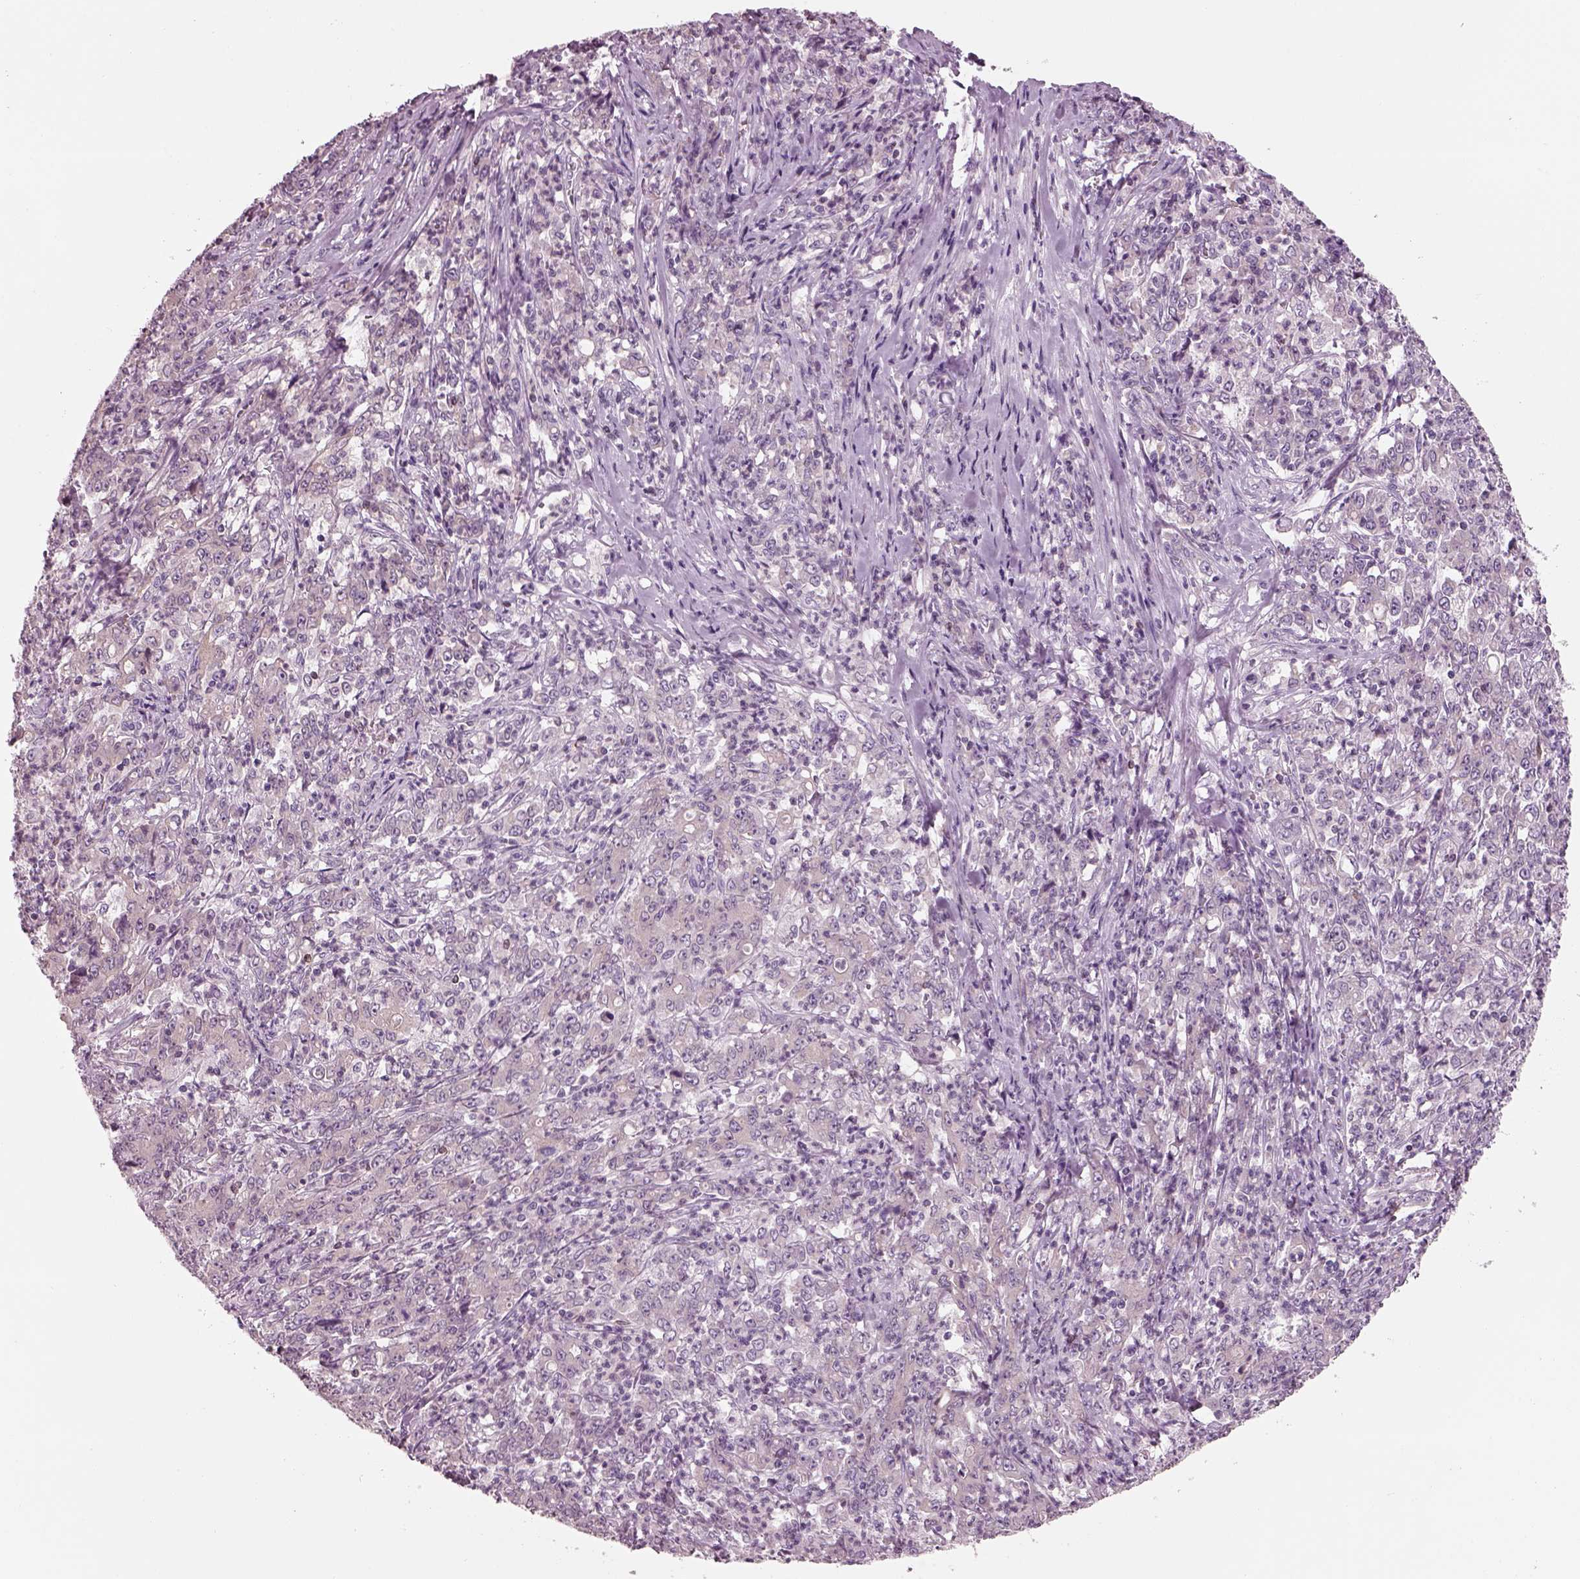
{"staining": {"intensity": "negative", "quantity": "none", "location": "none"}, "tissue": "stomach cancer", "cell_type": "Tumor cells", "image_type": "cancer", "snomed": [{"axis": "morphology", "description": "Adenocarcinoma, NOS"}, {"axis": "topography", "description": "Stomach, lower"}], "caption": "Tumor cells show no significant staining in adenocarcinoma (stomach).", "gene": "SLC27A2", "patient": {"sex": "female", "age": 71}}